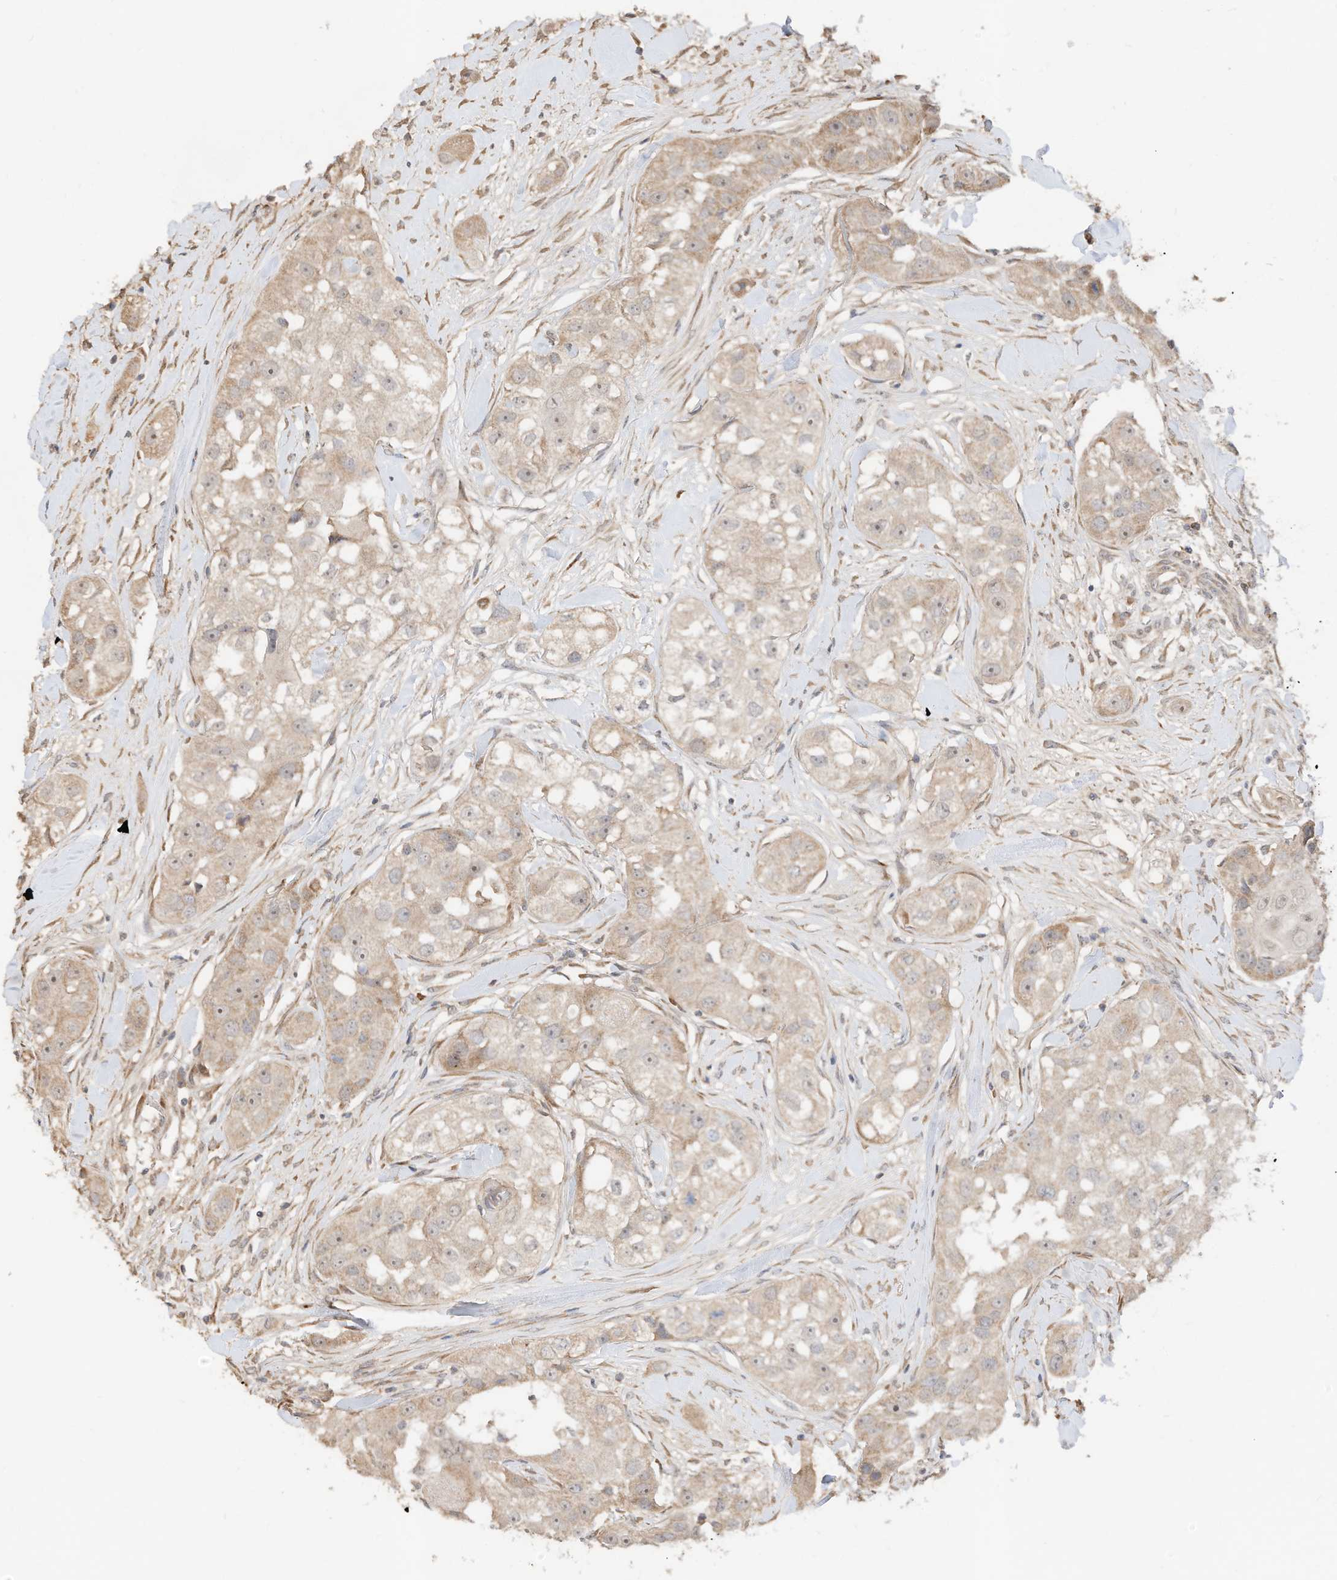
{"staining": {"intensity": "weak", "quantity": "25%-75%", "location": "cytoplasmic/membranous"}, "tissue": "head and neck cancer", "cell_type": "Tumor cells", "image_type": "cancer", "snomed": [{"axis": "morphology", "description": "Normal tissue, NOS"}, {"axis": "morphology", "description": "Squamous cell carcinoma, NOS"}, {"axis": "topography", "description": "Skeletal muscle"}, {"axis": "topography", "description": "Head-Neck"}], "caption": "The histopathology image displays staining of head and neck cancer (squamous cell carcinoma), revealing weak cytoplasmic/membranous protein staining (brown color) within tumor cells. (DAB = brown stain, brightfield microscopy at high magnification).", "gene": "CAGE1", "patient": {"sex": "male", "age": 51}}